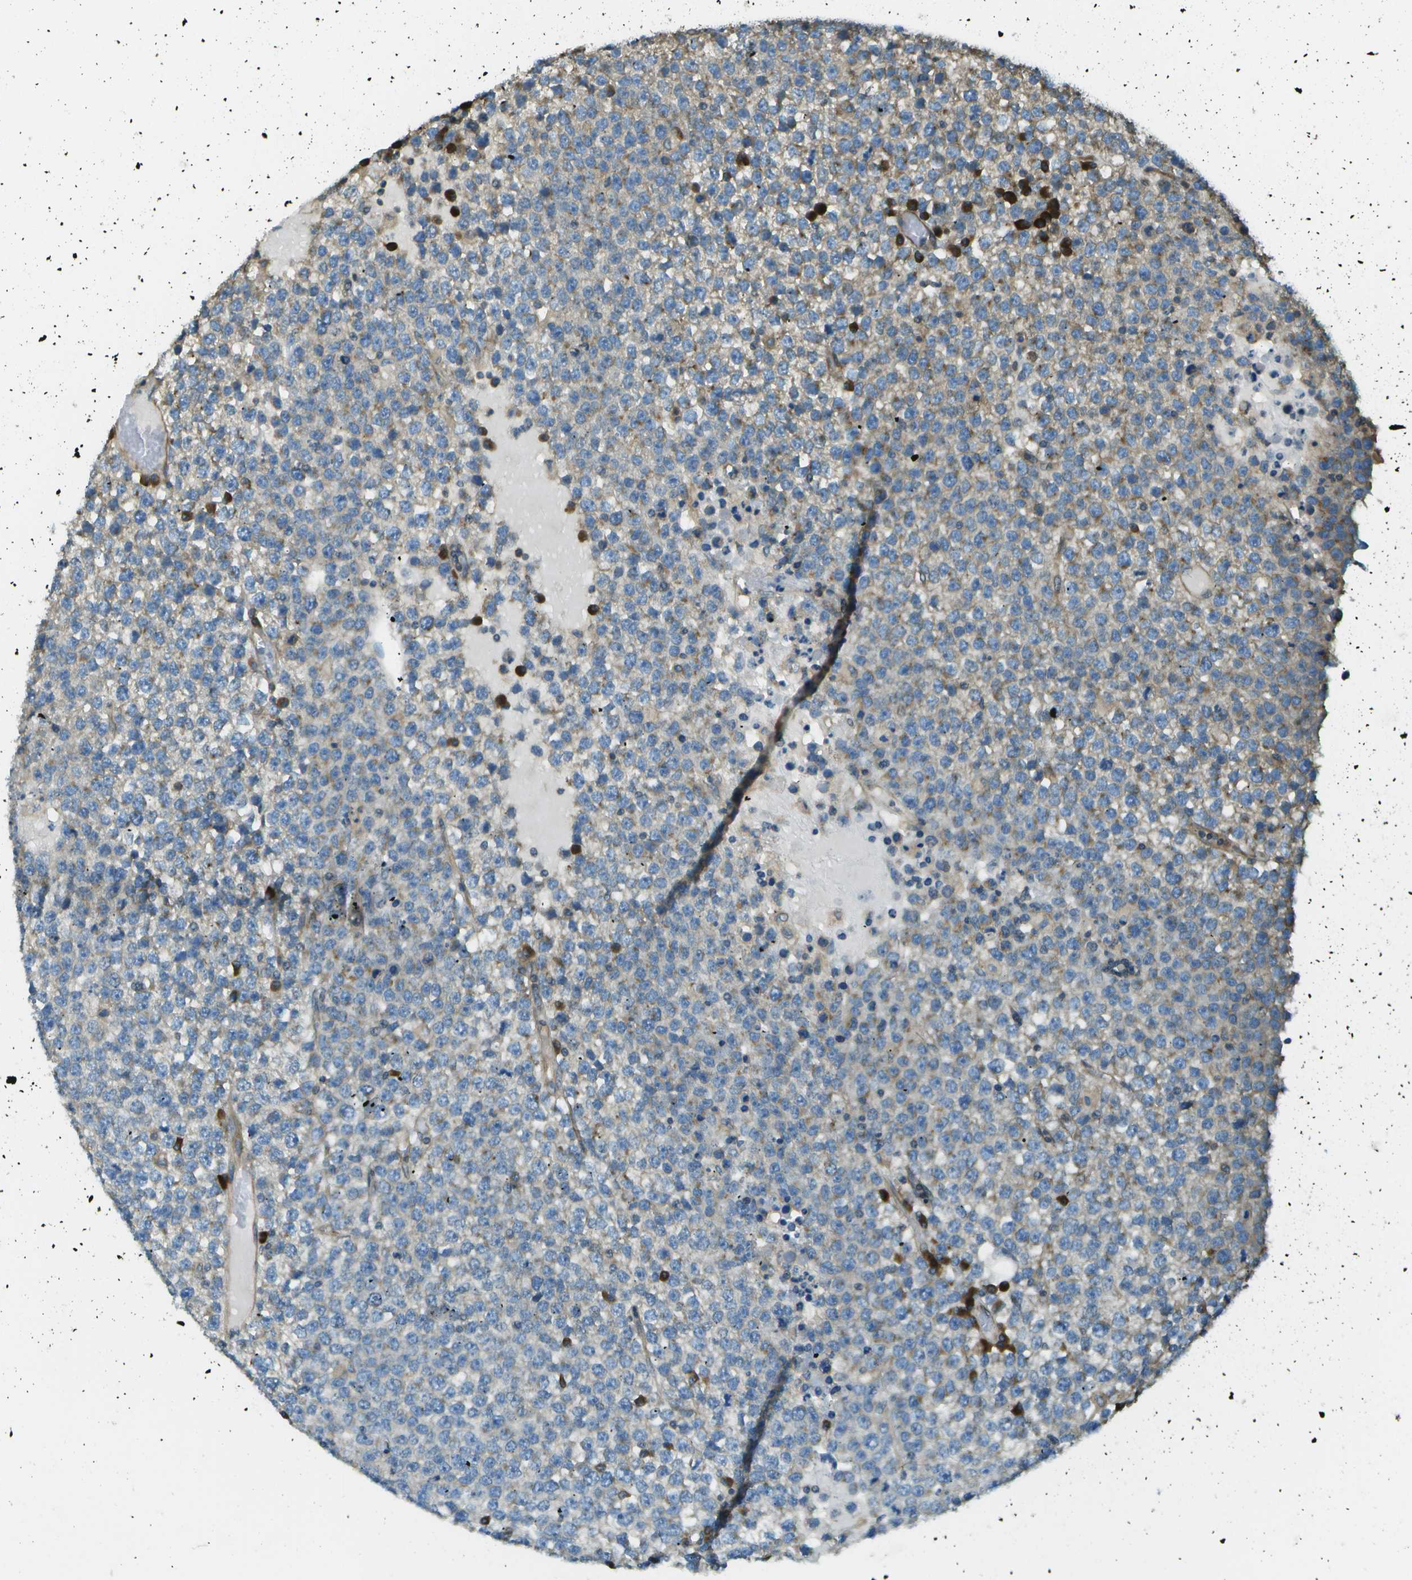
{"staining": {"intensity": "weak", "quantity": "<25%", "location": "cytoplasmic/membranous"}, "tissue": "testis cancer", "cell_type": "Tumor cells", "image_type": "cancer", "snomed": [{"axis": "morphology", "description": "Seminoma, NOS"}, {"axis": "topography", "description": "Testis"}], "caption": "Human seminoma (testis) stained for a protein using immunohistochemistry demonstrates no positivity in tumor cells.", "gene": "DNAJB11", "patient": {"sex": "male", "age": 65}}